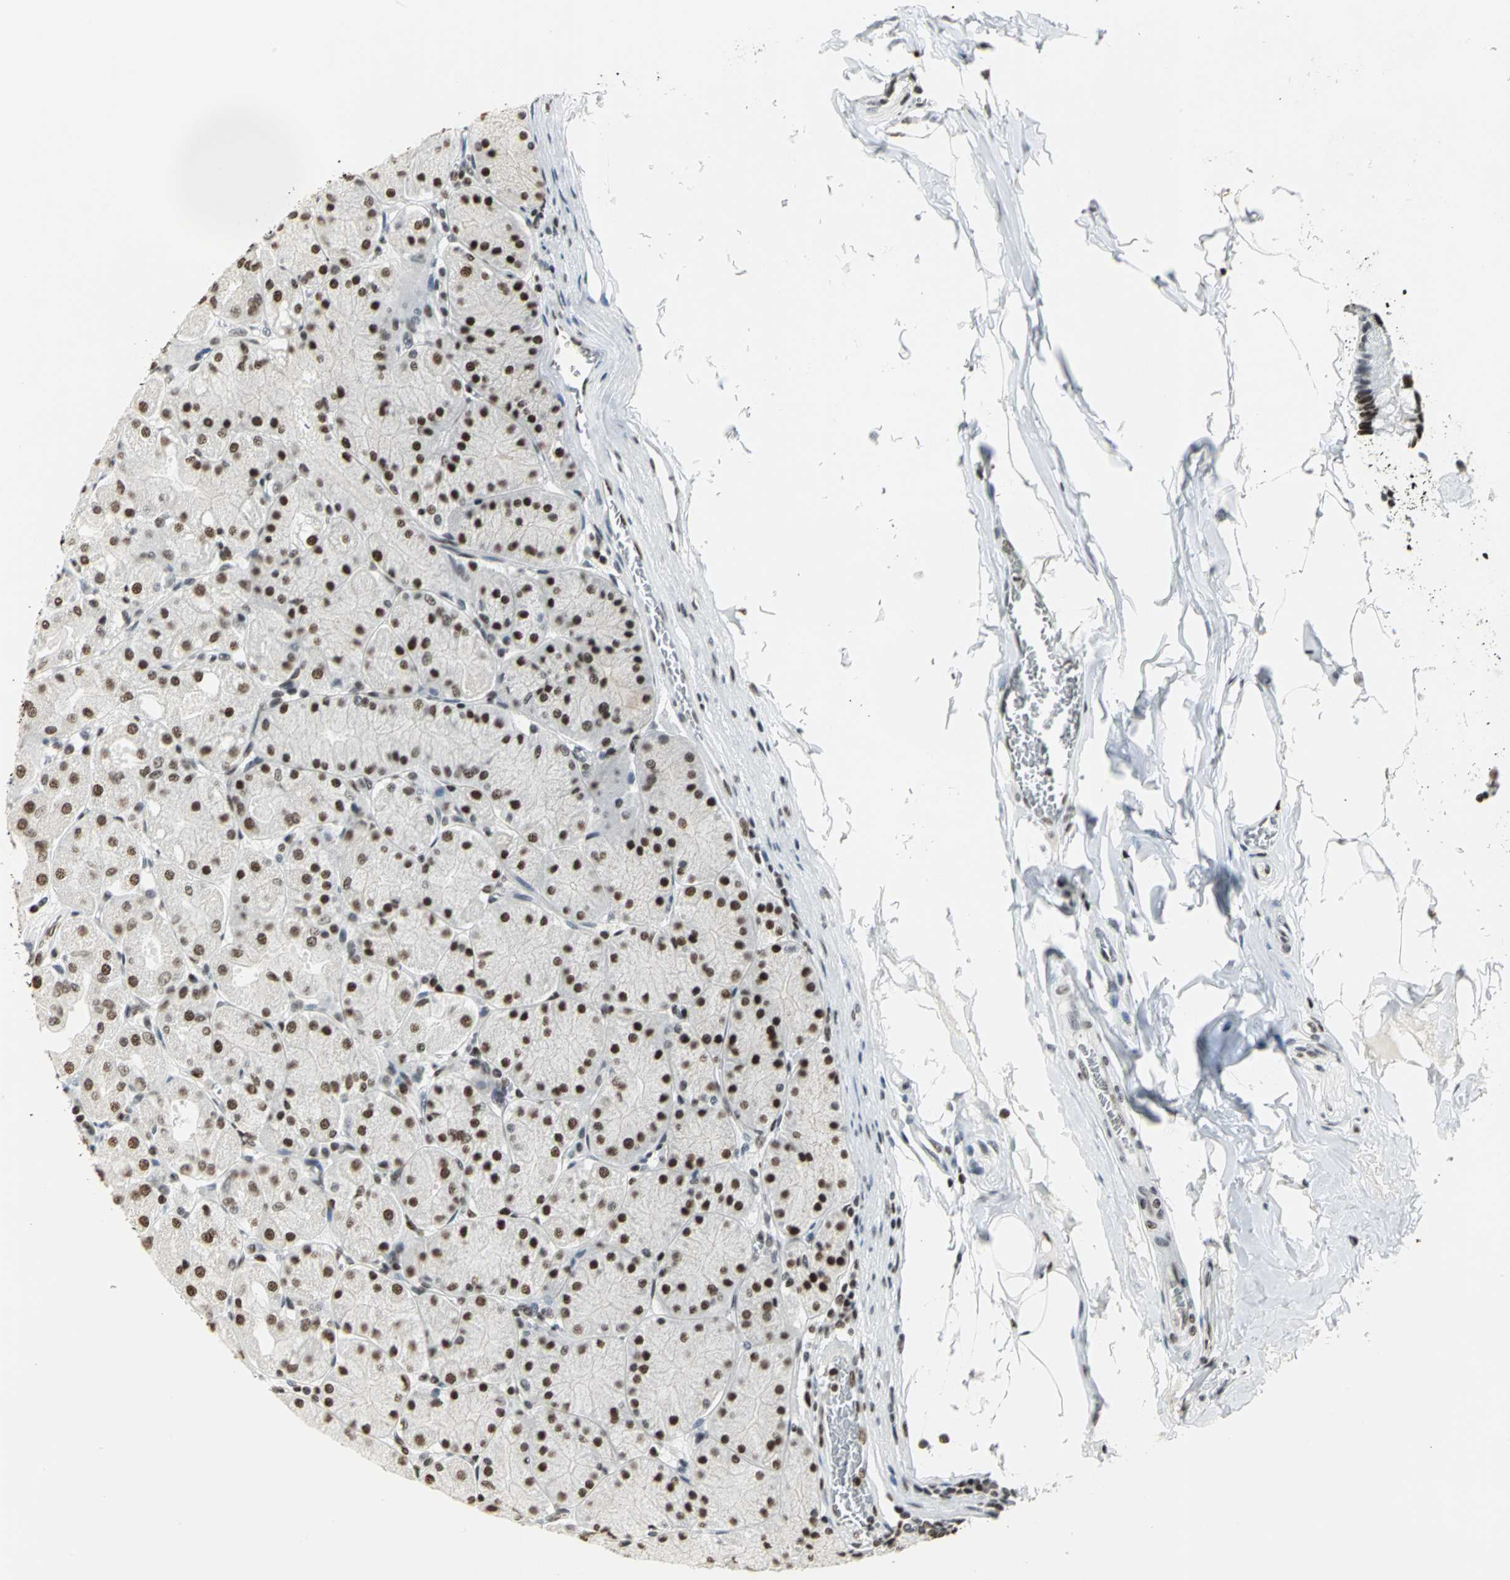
{"staining": {"intensity": "strong", "quantity": ">75%", "location": "nuclear"}, "tissue": "stomach", "cell_type": "Glandular cells", "image_type": "normal", "snomed": [{"axis": "morphology", "description": "Normal tissue, NOS"}, {"axis": "topography", "description": "Stomach, upper"}], "caption": "Protein expression analysis of normal stomach displays strong nuclear expression in approximately >75% of glandular cells.", "gene": "HNRNPD", "patient": {"sex": "female", "age": 56}}